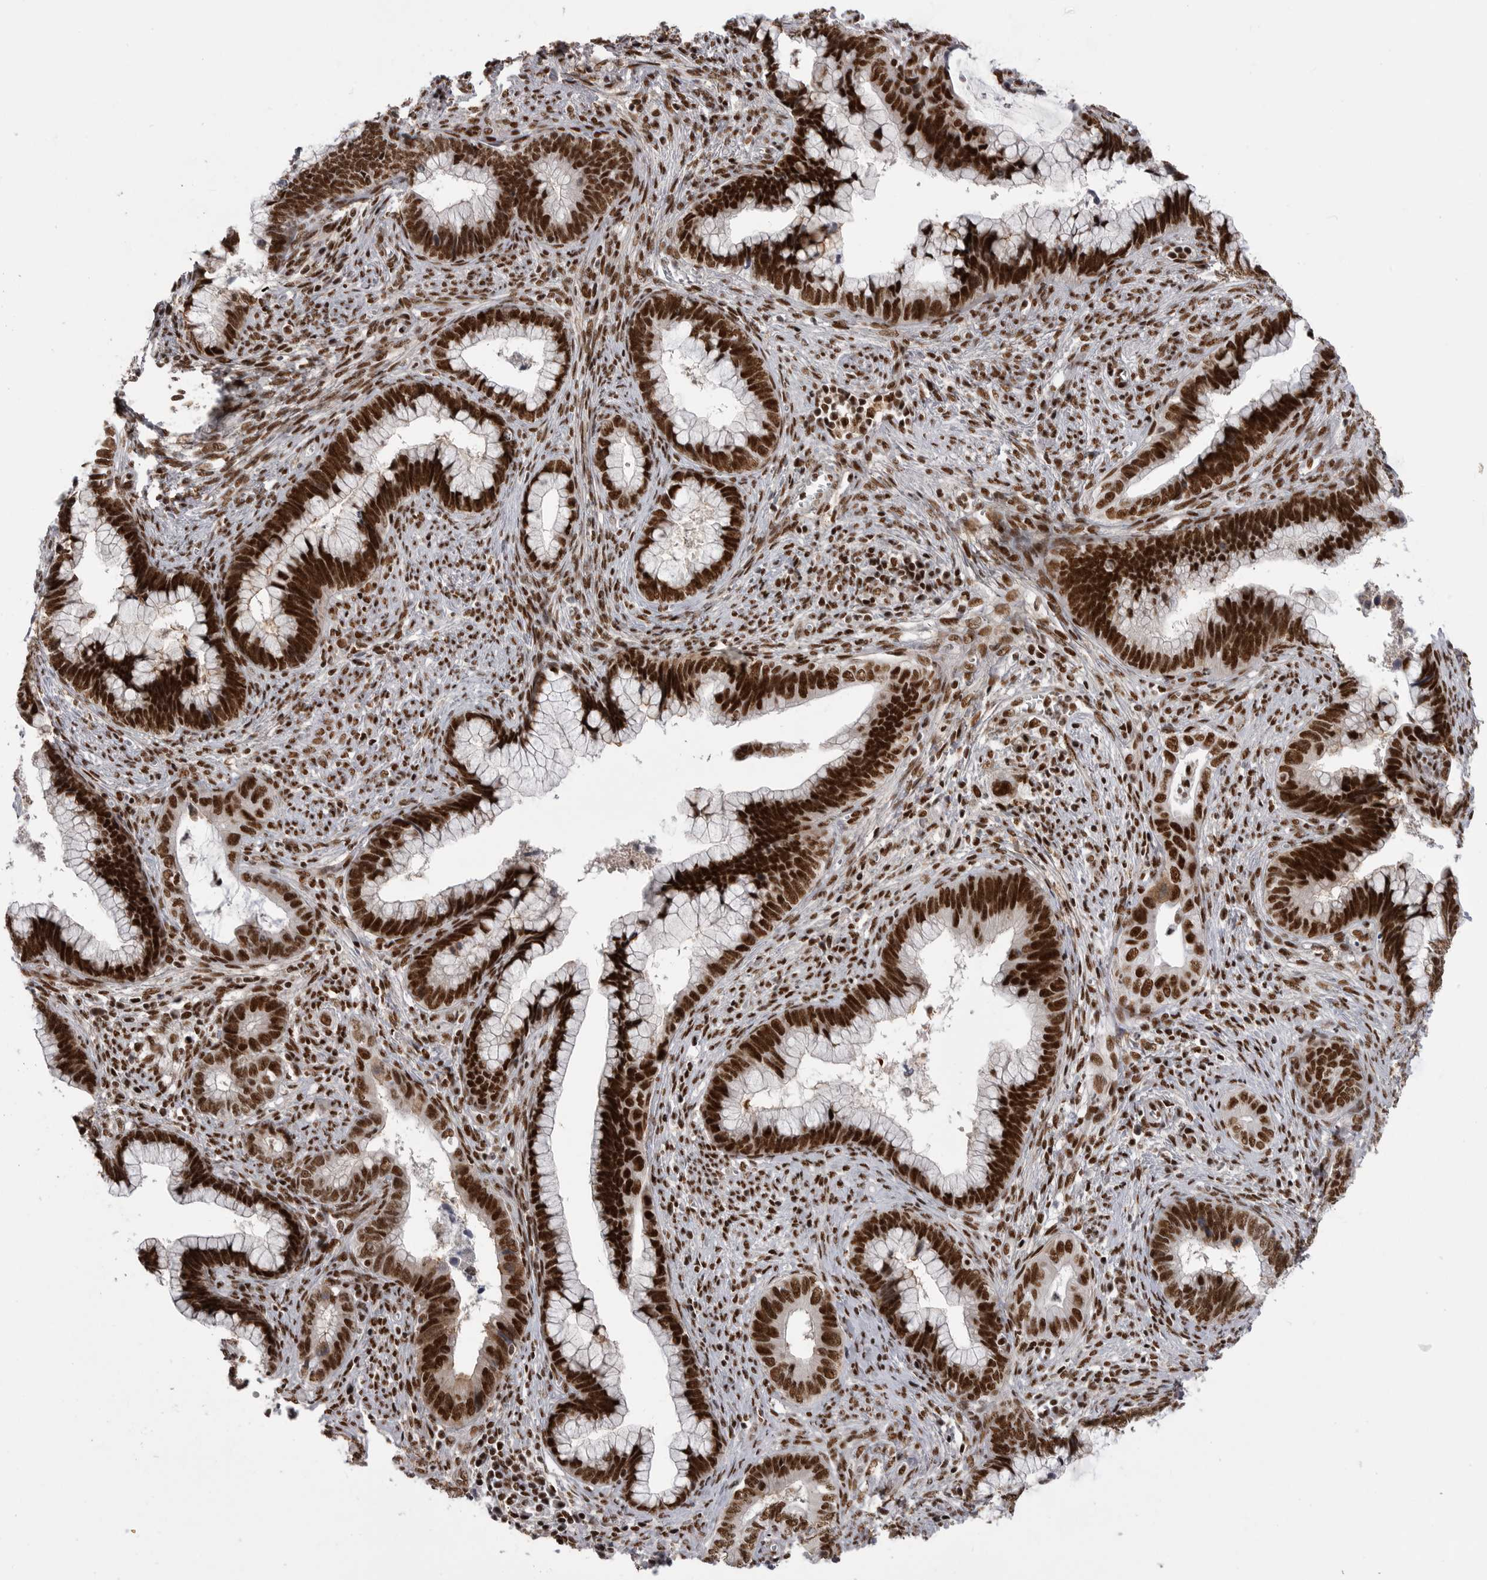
{"staining": {"intensity": "strong", "quantity": ">75%", "location": "nuclear"}, "tissue": "cervical cancer", "cell_type": "Tumor cells", "image_type": "cancer", "snomed": [{"axis": "morphology", "description": "Adenocarcinoma, NOS"}, {"axis": "topography", "description": "Cervix"}], "caption": "Approximately >75% of tumor cells in human cervical cancer (adenocarcinoma) display strong nuclear protein positivity as visualized by brown immunohistochemical staining.", "gene": "PPP1R8", "patient": {"sex": "female", "age": 44}}